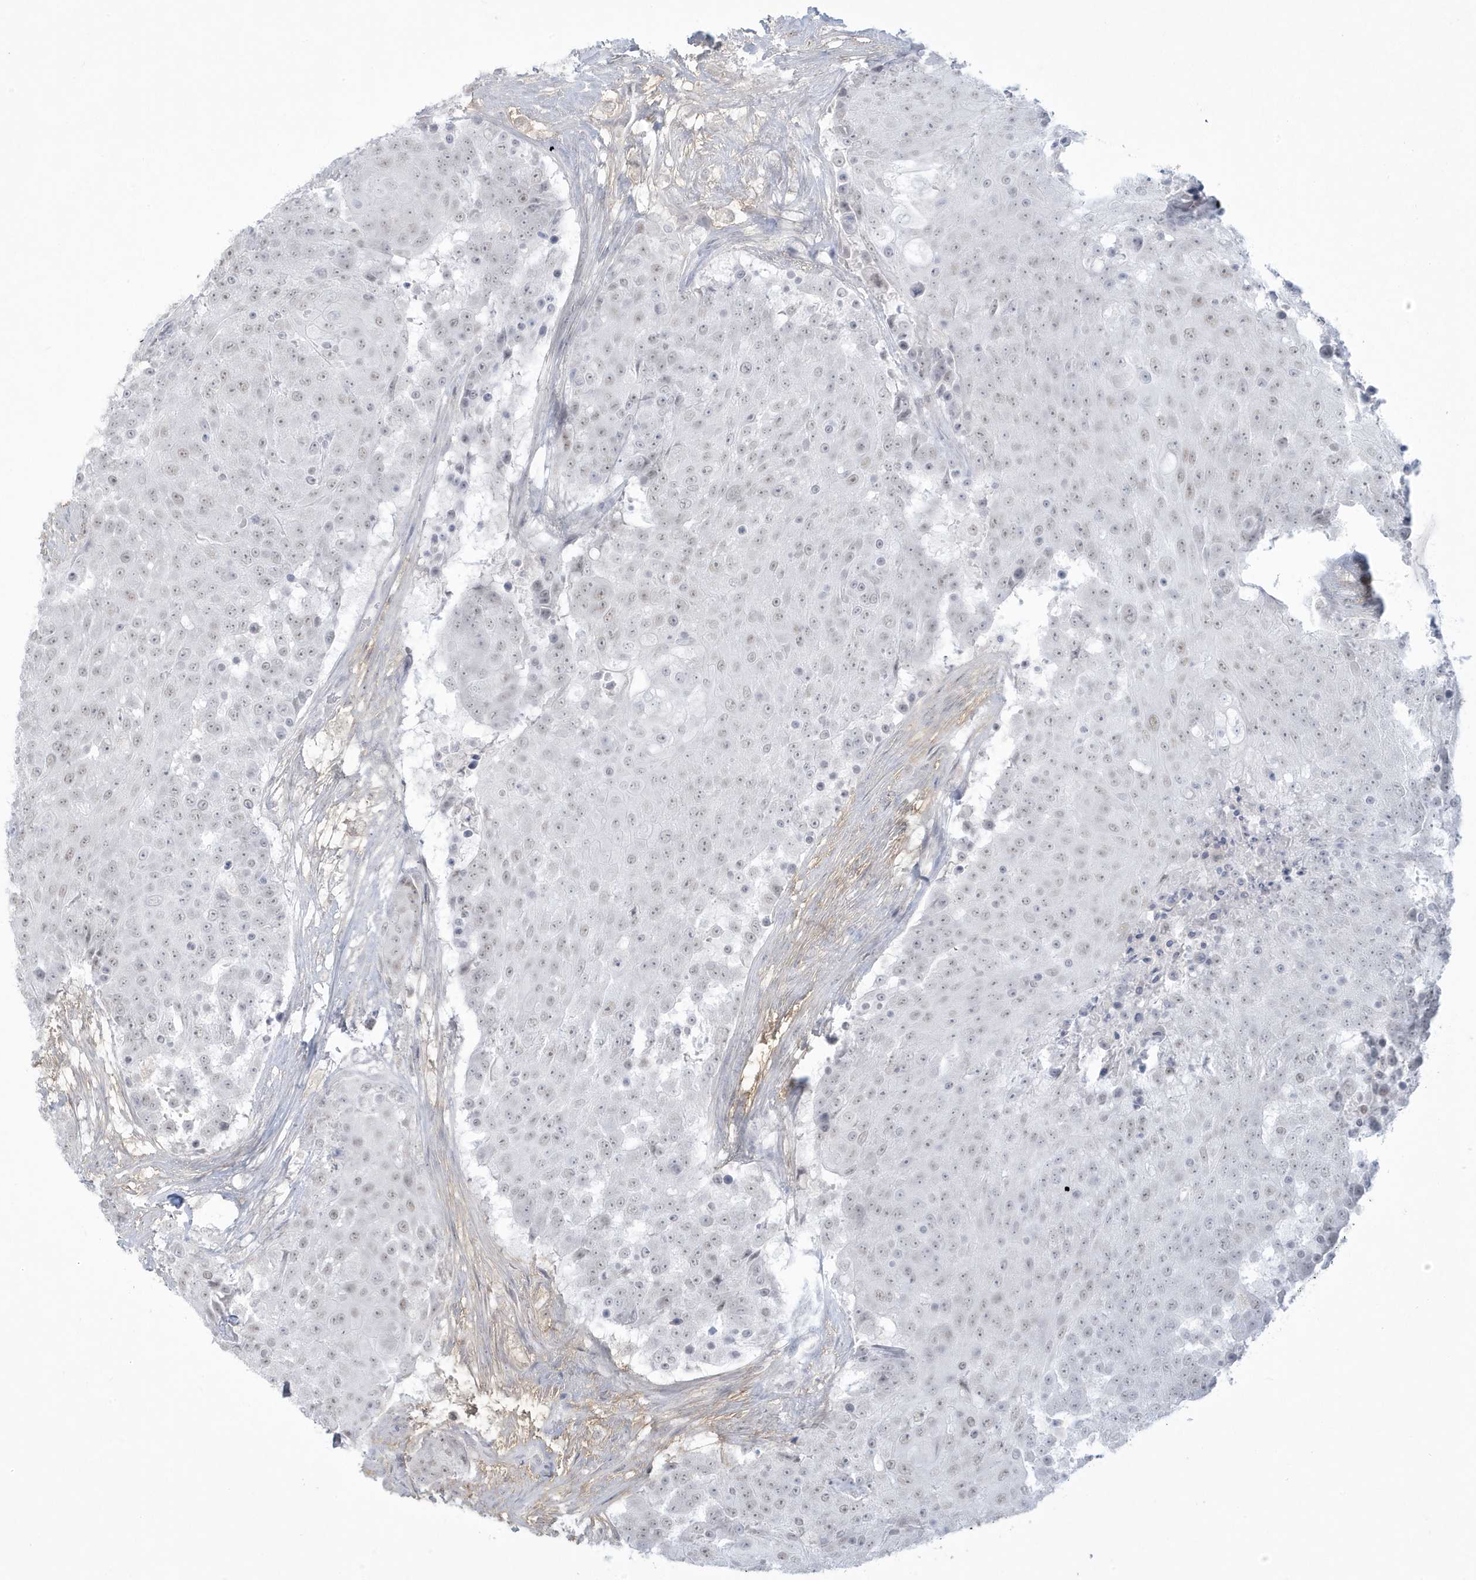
{"staining": {"intensity": "weak", "quantity": "25%-75%", "location": "nuclear"}, "tissue": "urothelial cancer", "cell_type": "Tumor cells", "image_type": "cancer", "snomed": [{"axis": "morphology", "description": "Urothelial carcinoma, High grade"}, {"axis": "topography", "description": "Urinary bladder"}], "caption": "Immunohistochemical staining of human urothelial carcinoma (high-grade) demonstrates low levels of weak nuclear positivity in about 25%-75% of tumor cells.", "gene": "HERC6", "patient": {"sex": "female", "age": 63}}